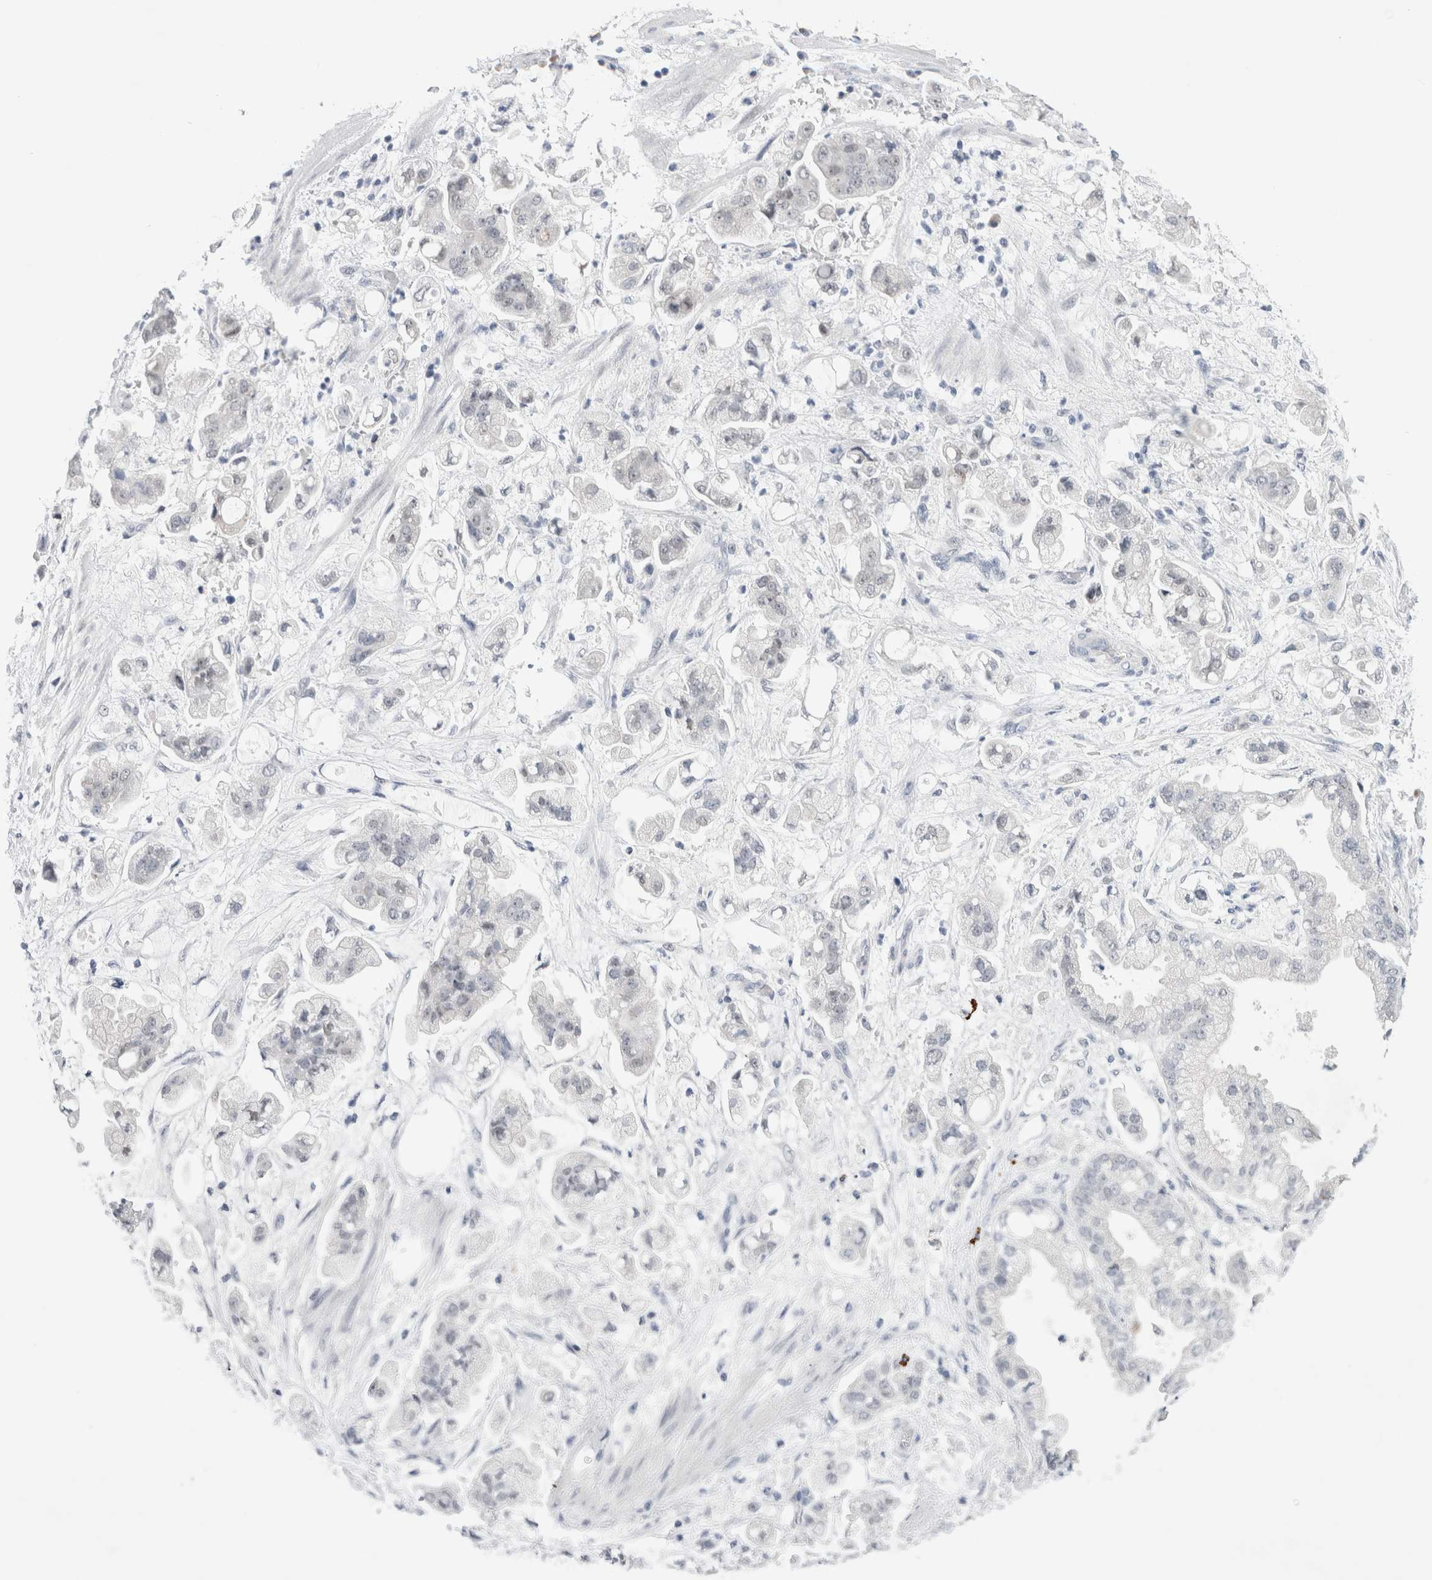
{"staining": {"intensity": "negative", "quantity": "none", "location": "none"}, "tissue": "stomach cancer", "cell_type": "Tumor cells", "image_type": "cancer", "snomed": [{"axis": "morphology", "description": "Adenocarcinoma, NOS"}, {"axis": "topography", "description": "Stomach"}], "caption": "Histopathology image shows no protein expression in tumor cells of stomach cancer (adenocarcinoma) tissue.", "gene": "SLC22A12", "patient": {"sex": "male", "age": 62}}